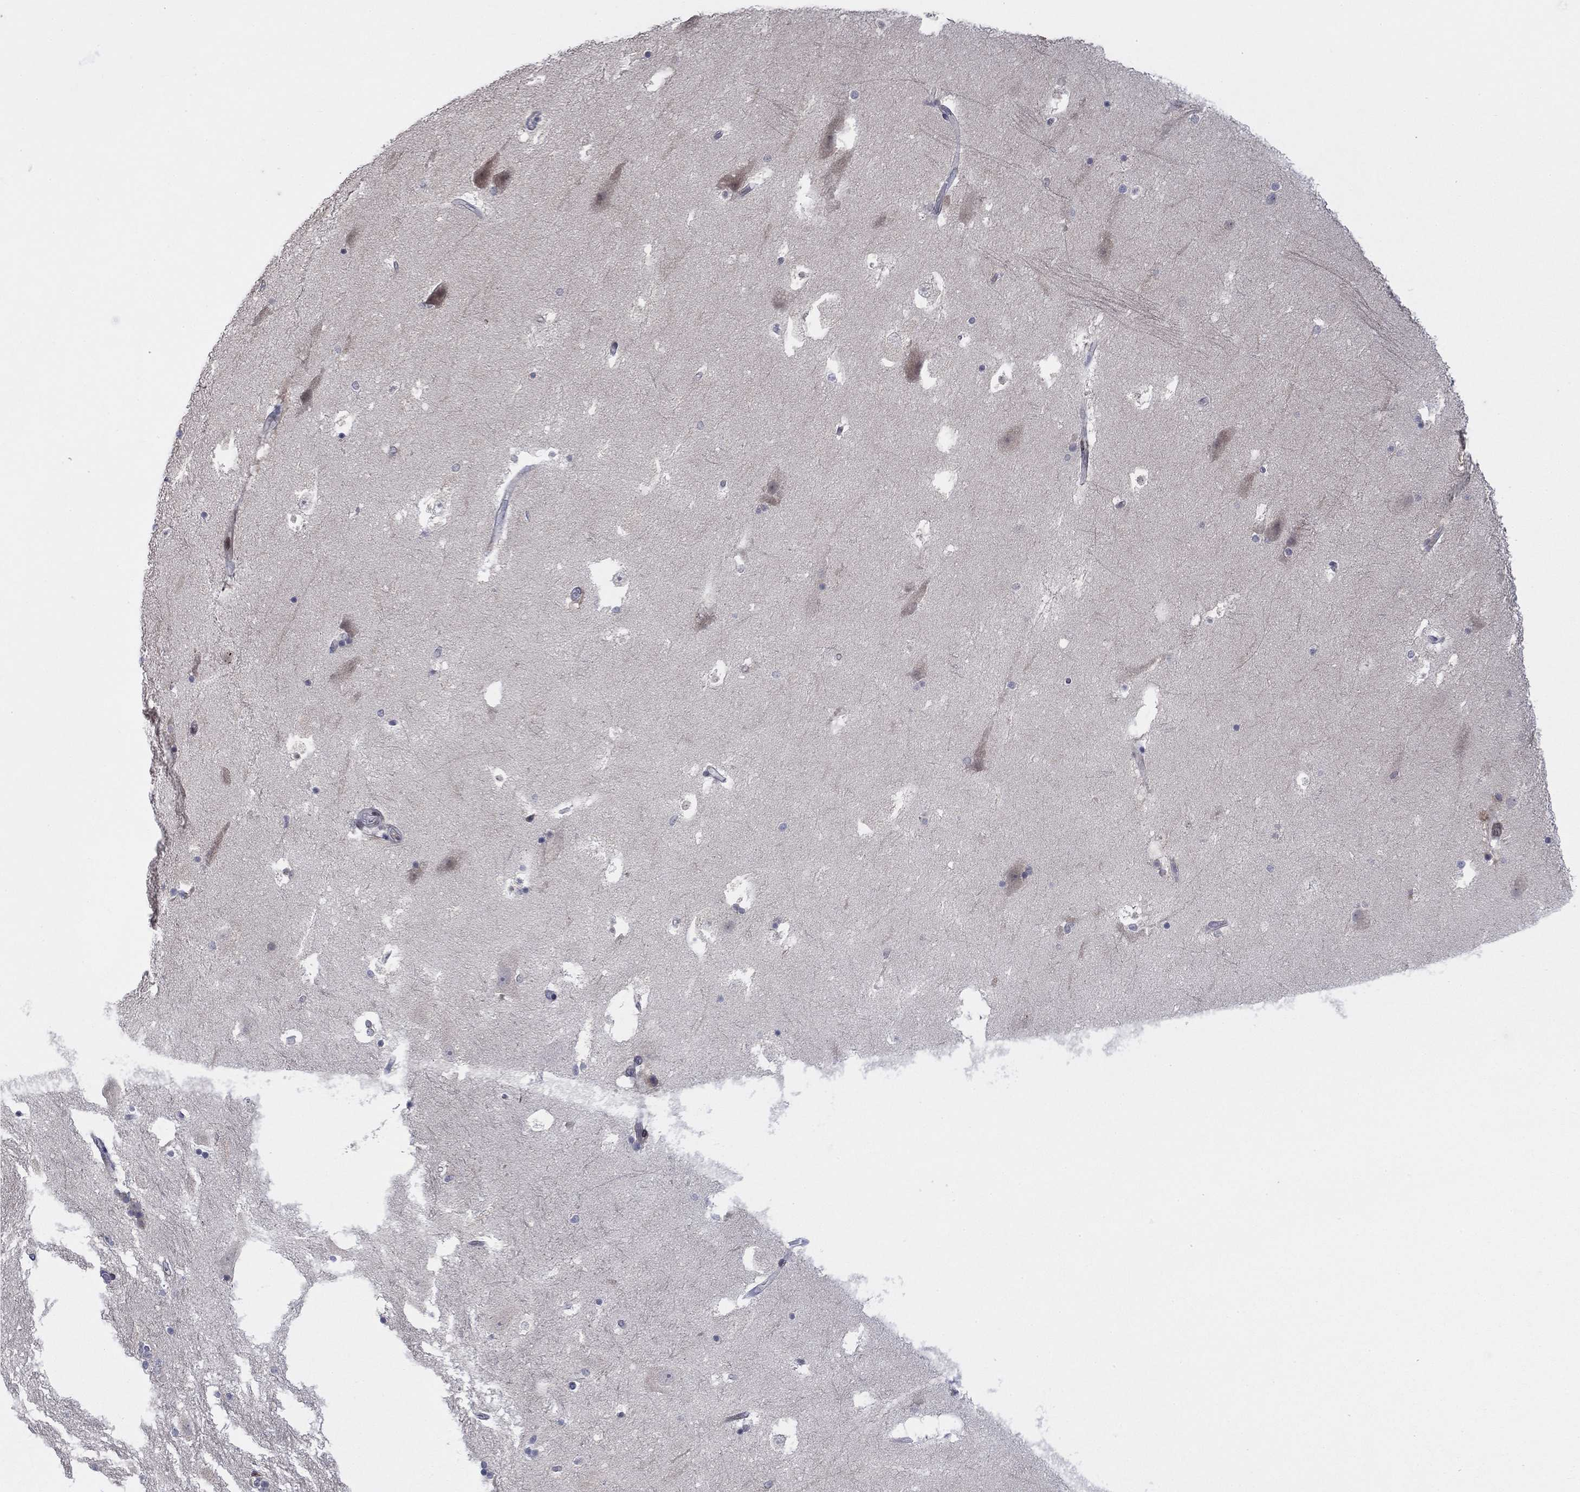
{"staining": {"intensity": "negative", "quantity": "none", "location": "none"}, "tissue": "hippocampus", "cell_type": "Glial cells", "image_type": "normal", "snomed": [{"axis": "morphology", "description": "Normal tissue, NOS"}, {"axis": "topography", "description": "Hippocampus"}], "caption": "IHC histopathology image of unremarkable hippocampus: hippocampus stained with DAB (3,3'-diaminobenzidine) exhibits no significant protein expression in glial cells. (Brightfield microscopy of DAB (3,3'-diaminobenzidine) immunohistochemistry at high magnification).", "gene": "TTC21B", "patient": {"sex": "male", "age": 51}}